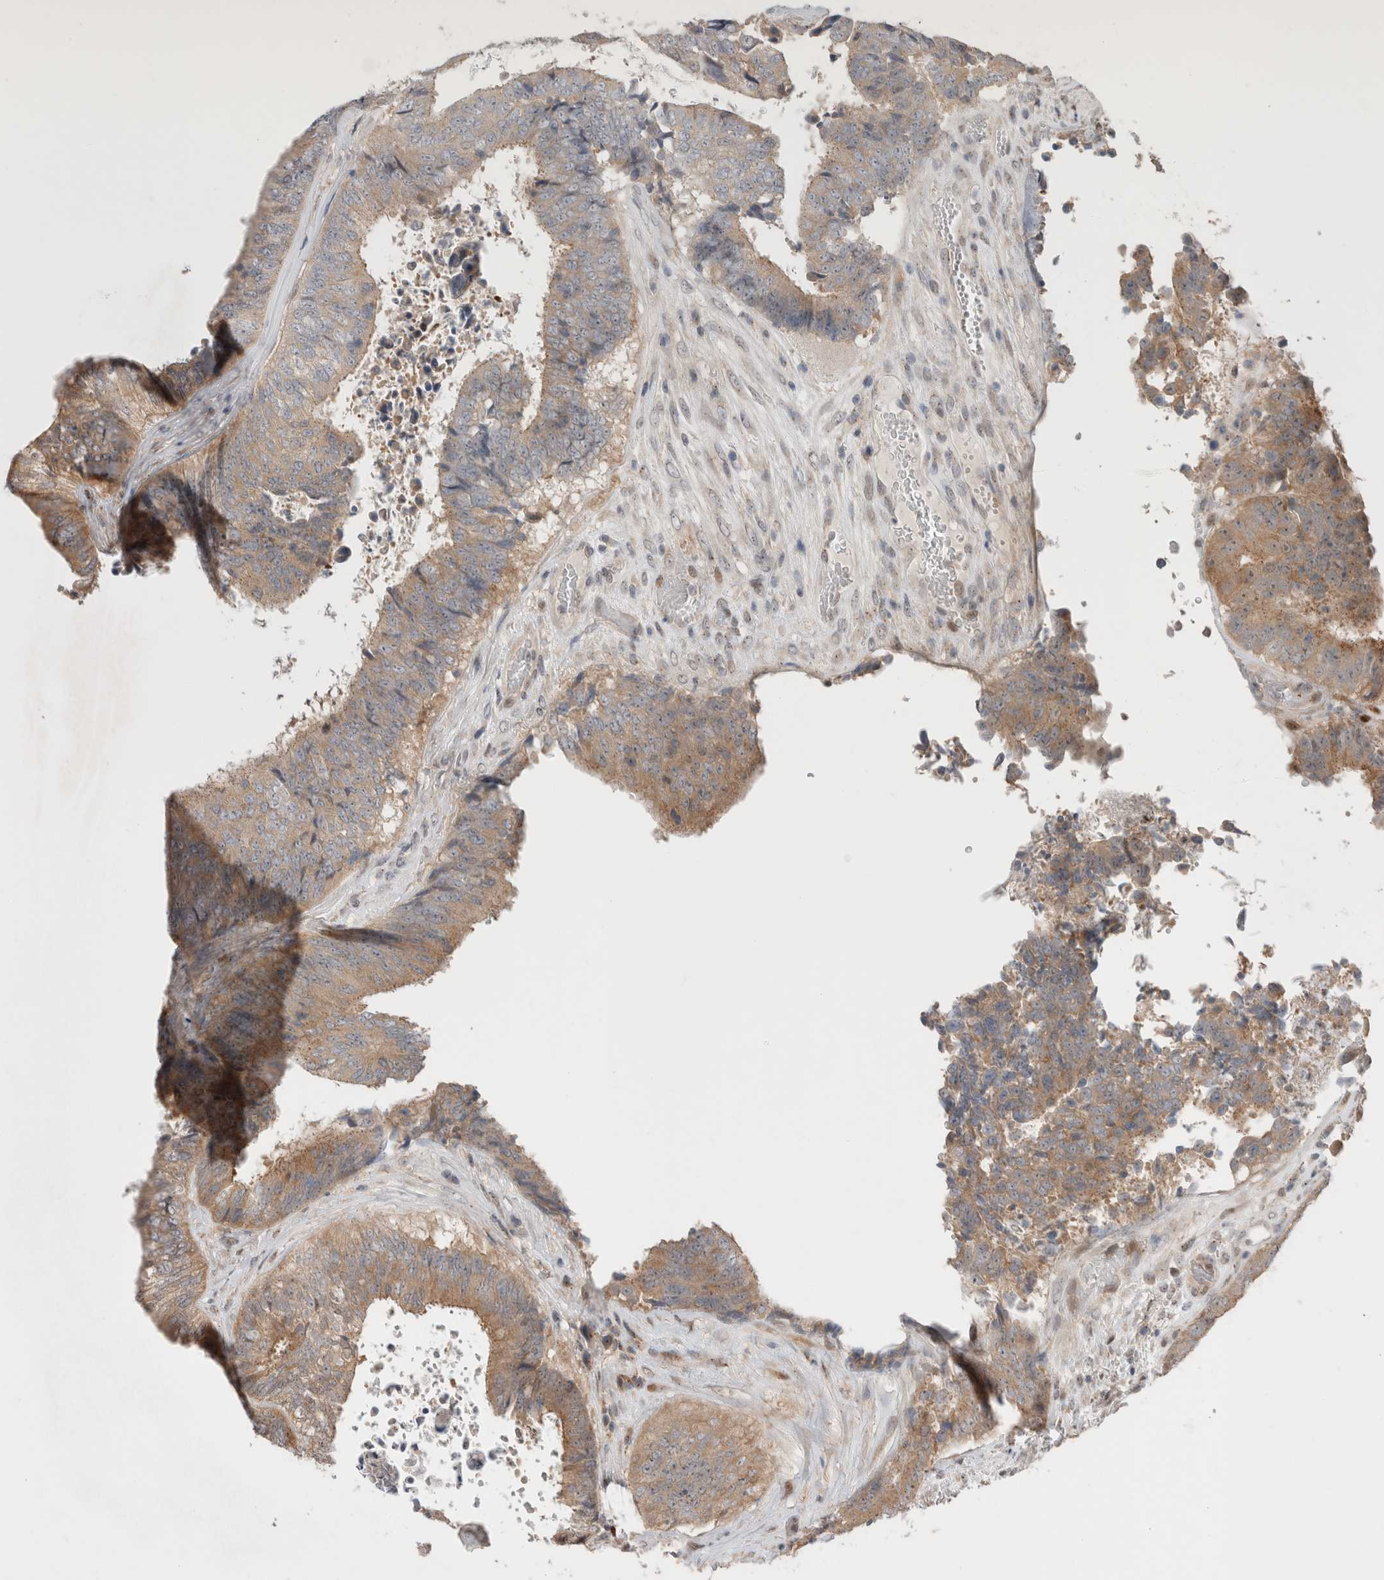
{"staining": {"intensity": "weak", "quantity": ">75%", "location": "cytoplasmic/membranous"}, "tissue": "colorectal cancer", "cell_type": "Tumor cells", "image_type": "cancer", "snomed": [{"axis": "morphology", "description": "Adenocarcinoma, NOS"}, {"axis": "topography", "description": "Rectum"}], "caption": "Brown immunohistochemical staining in colorectal cancer (adenocarcinoma) shows weak cytoplasmic/membranous expression in approximately >75% of tumor cells.", "gene": "SLC29A1", "patient": {"sex": "male", "age": 72}}